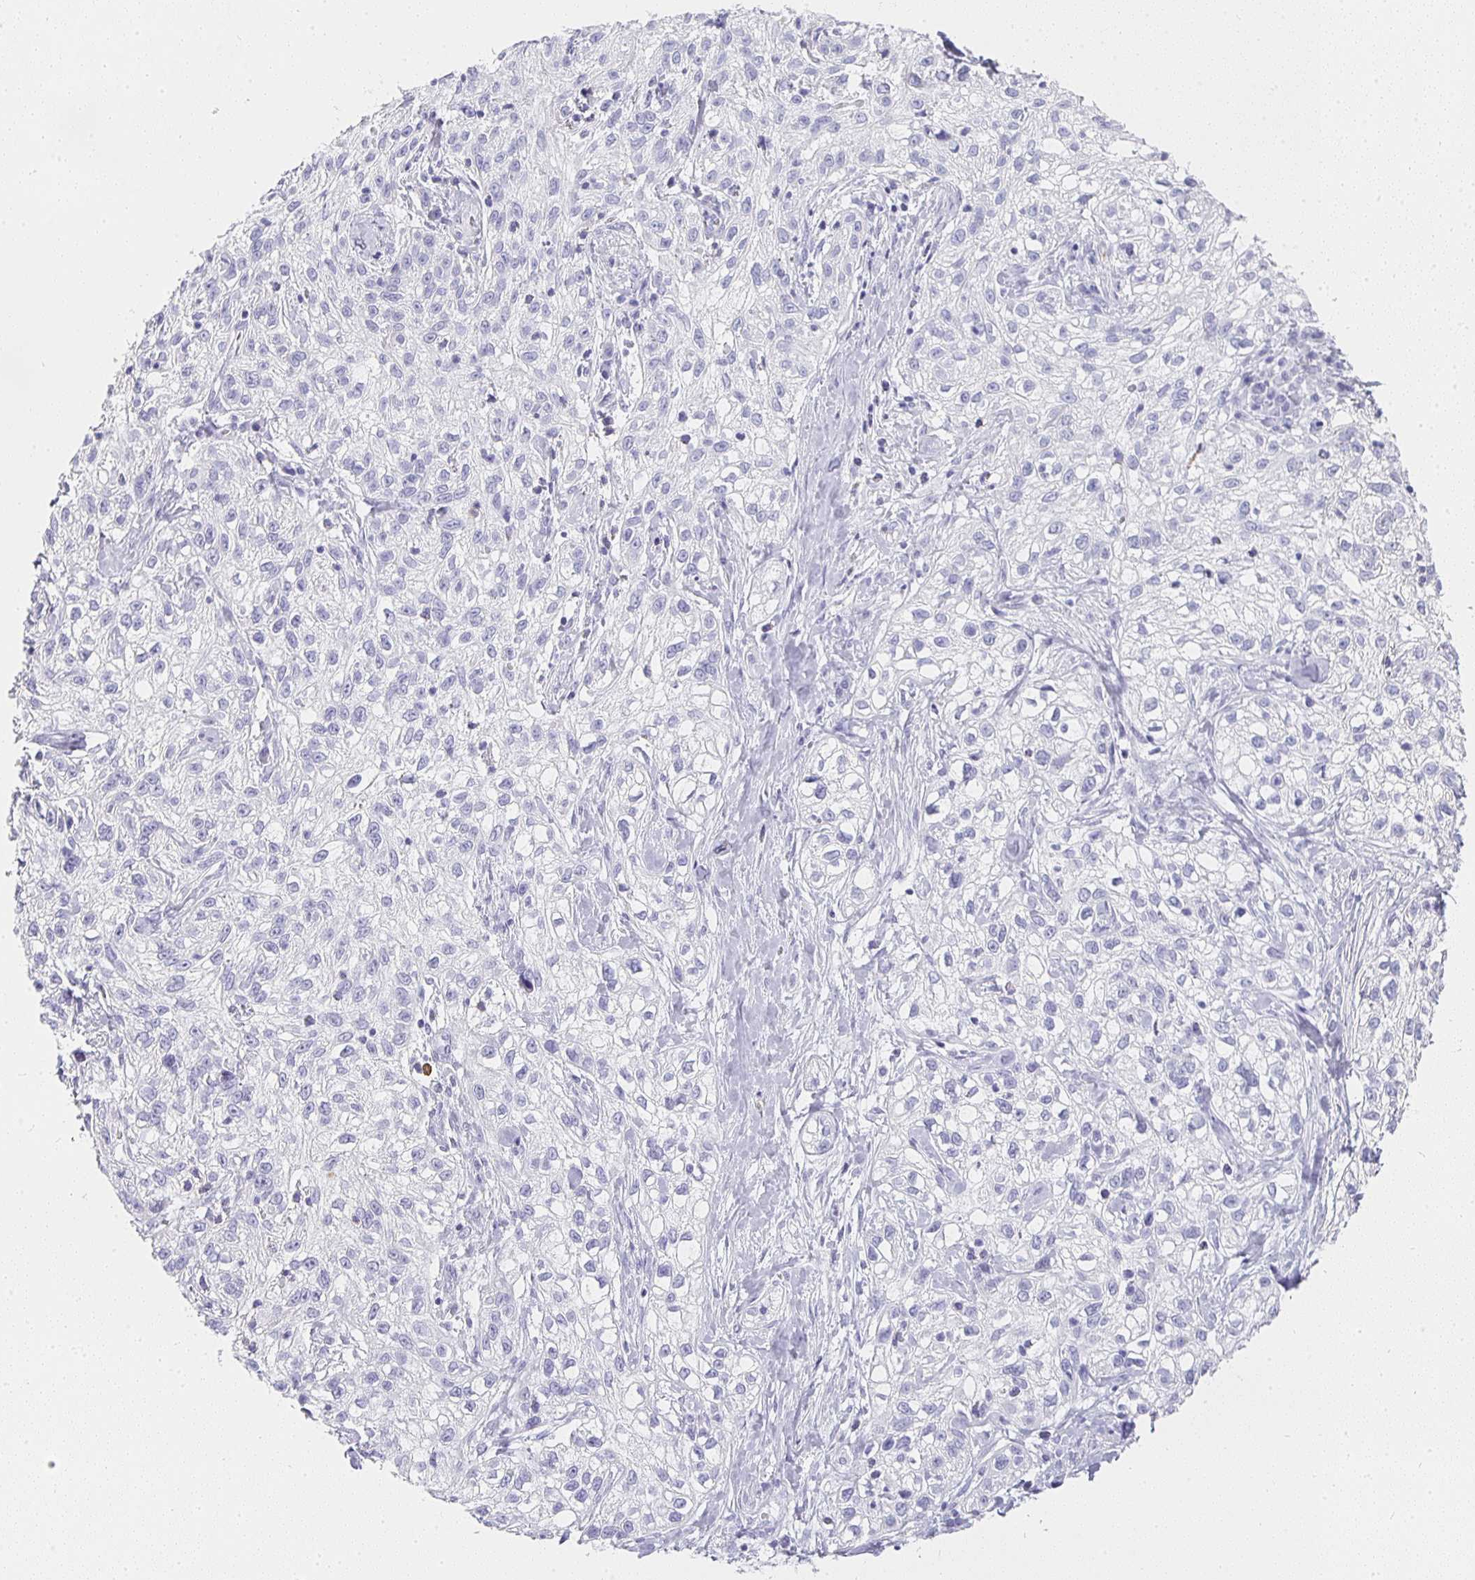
{"staining": {"intensity": "negative", "quantity": "none", "location": "none"}, "tissue": "skin cancer", "cell_type": "Tumor cells", "image_type": "cancer", "snomed": [{"axis": "morphology", "description": "Squamous cell carcinoma, NOS"}, {"axis": "topography", "description": "Skin"}], "caption": "An immunohistochemistry micrograph of skin squamous cell carcinoma is shown. There is no staining in tumor cells of skin squamous cell carcinoma. The staining is performed using DAB (3,3'-diaminobenzidine) brown chromogen with nuclei counter-stained in using hematoxylin.", "gene": "TPSD1", "patient": {"sex": "male", "age": 82}}